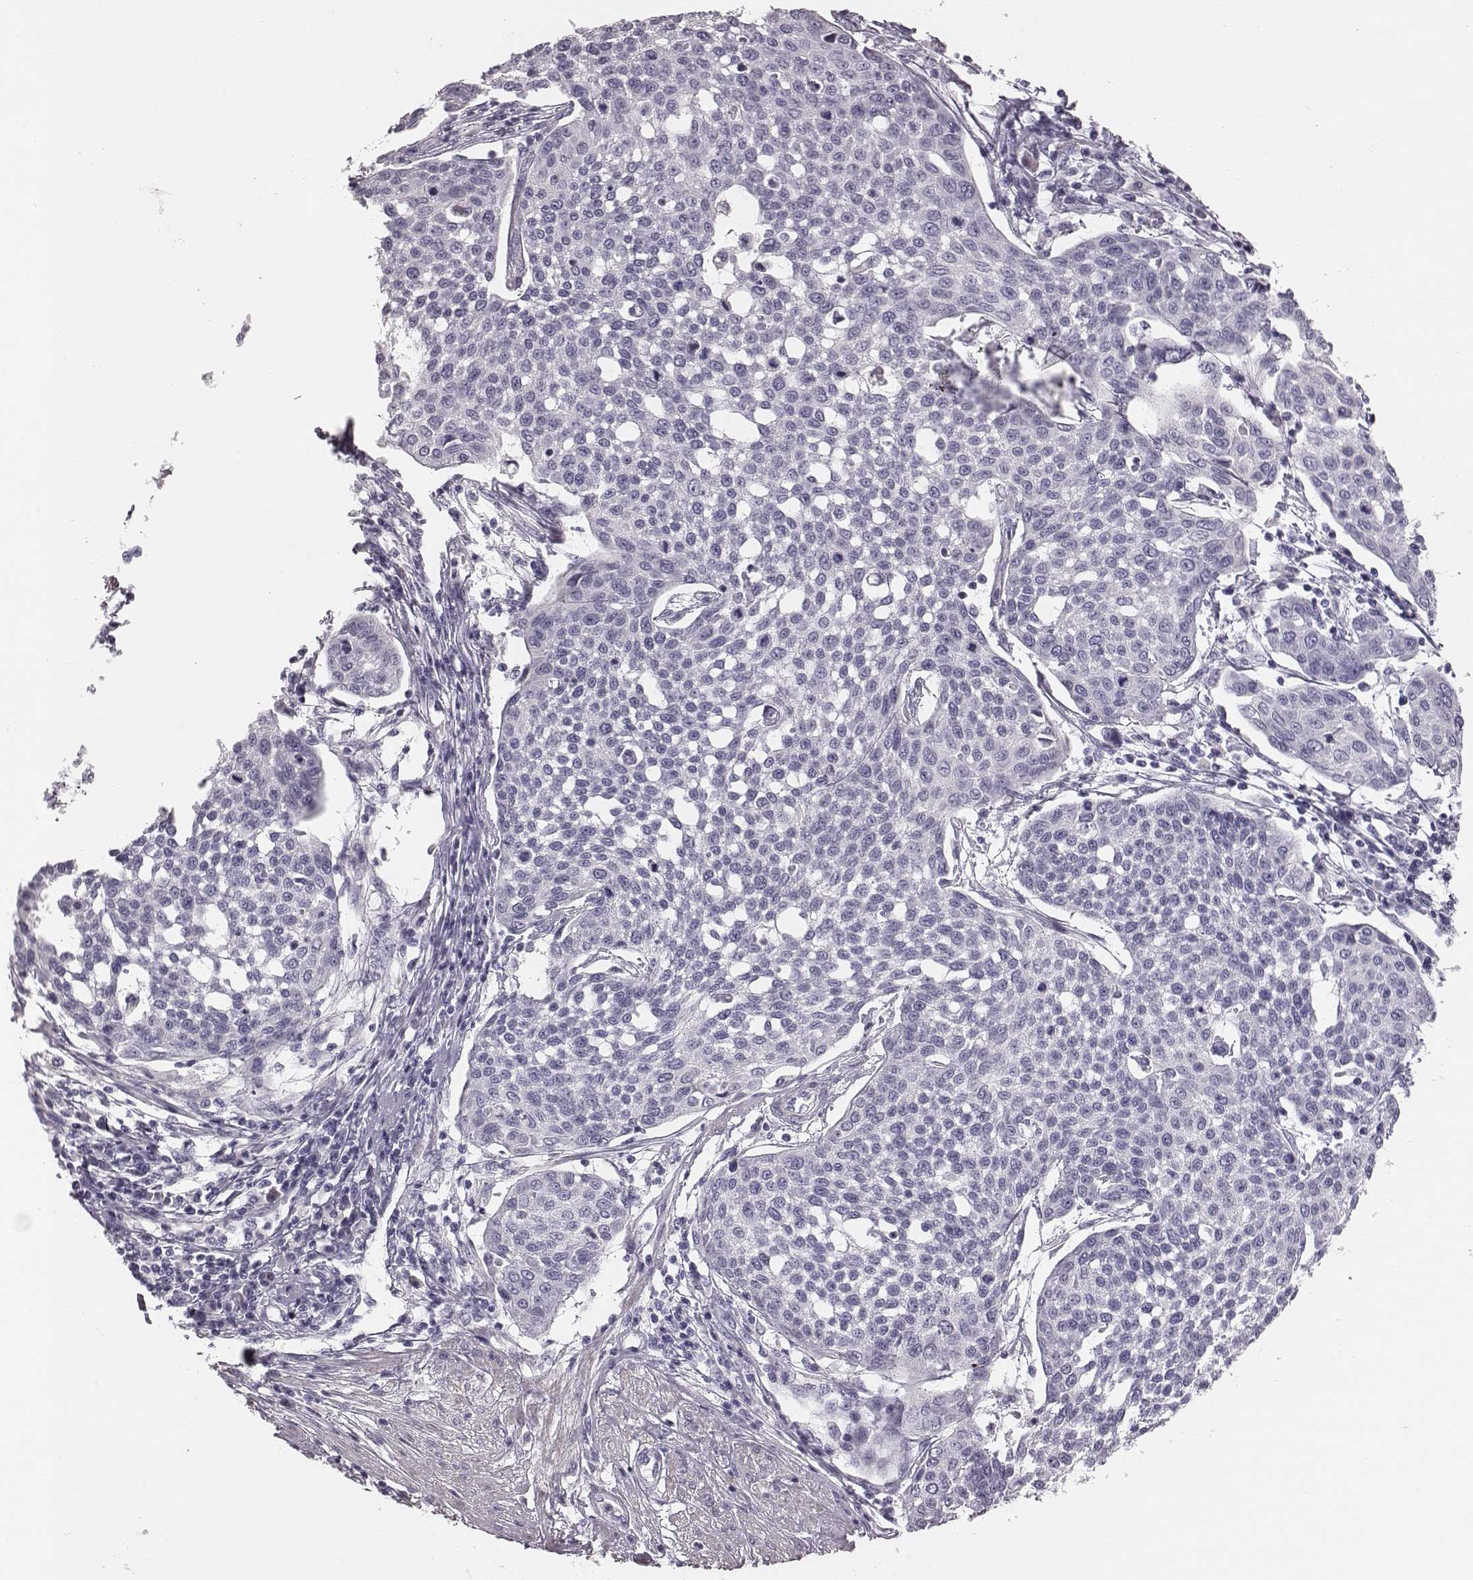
{"staining": {"intensity": "negative", "quantity": "none", "location": "none"}, "tissue": "cervical cancer", "cell_type": "Tumor cells", "image_type": "cancer", "snomed": [{"axis": "morphology", "description": "Squamous cell carcinoma, NOS"}, {"axis": "topography", "description": "Cervix"}], "caption": "Micrograph shows no significant protein staining in tumor cells of cervical squamous cell carcinoma.", "gene": "CRISP1", "patient": {"sex": "female", "age": 34}}